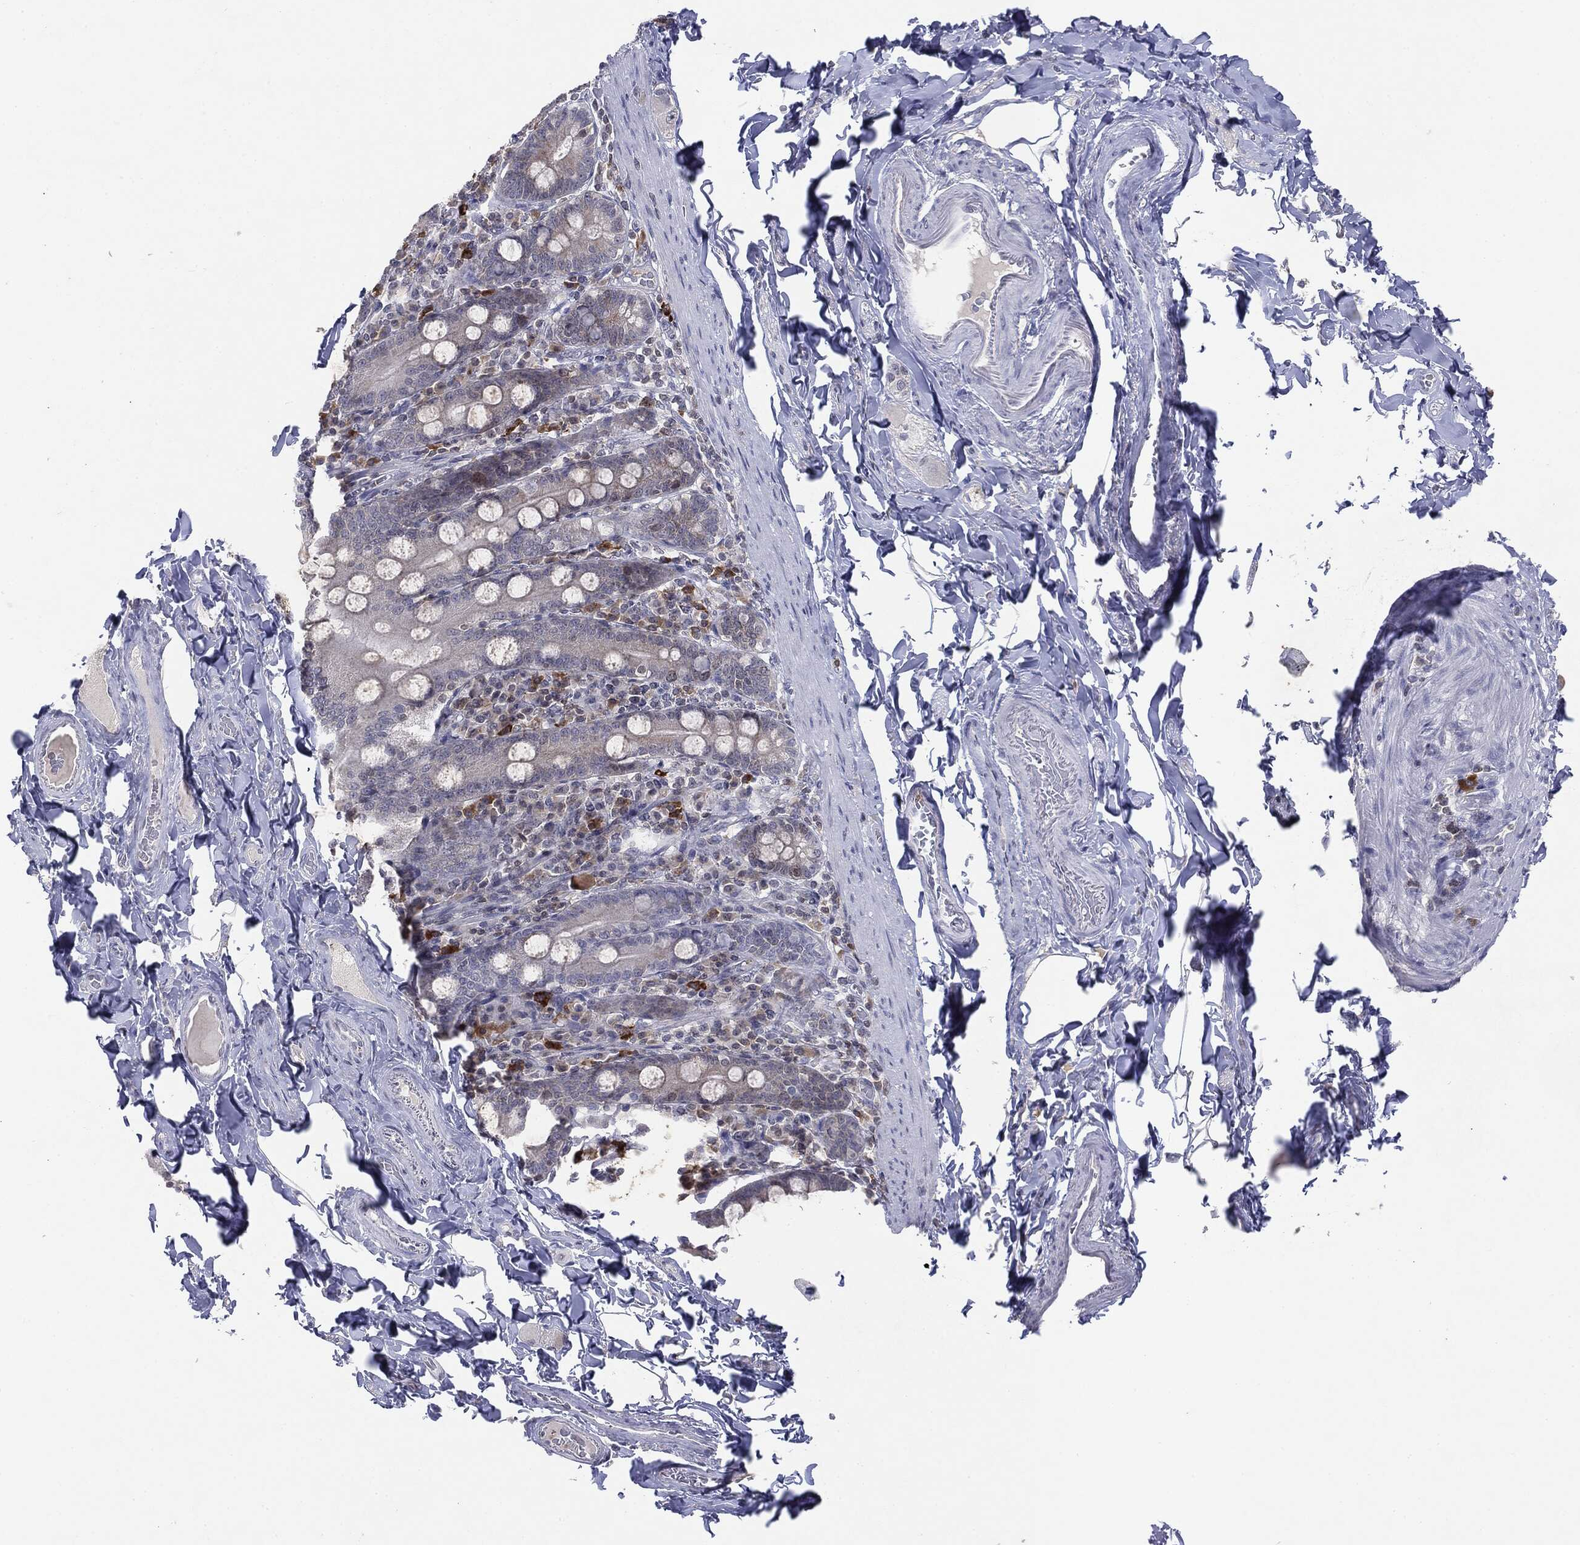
{"staining": {"intensity": "negative", "quantity": "none", "location": "none"}, "tissue": "soft tissue", "cell_type": "Fibroblasts", "image_type": "normal", "snomed": [{"axis": "morphology", "description": "Normal tissue, NOS"}, {"axis": "topography", "description": "Smooth muscle"}, {"axis": "topography", "description": "Duodenum"}, {"axis": "topography", "description": "Peripheral nerve tissue"}], "caption": "This micrograph is of normal soft tissue stained with immunohistochemistry to label a protein in brown with the nuclei are counter-stained blue. There is no staining in fibroblasts. (Stains: DAB immunohistochemistry (IHC) with hematoxylin counter stain, Microscopy: brightfield microscopy at high magnification).", "gene": "KIF2C", "patient": {"sex": "female", "age": 61}}